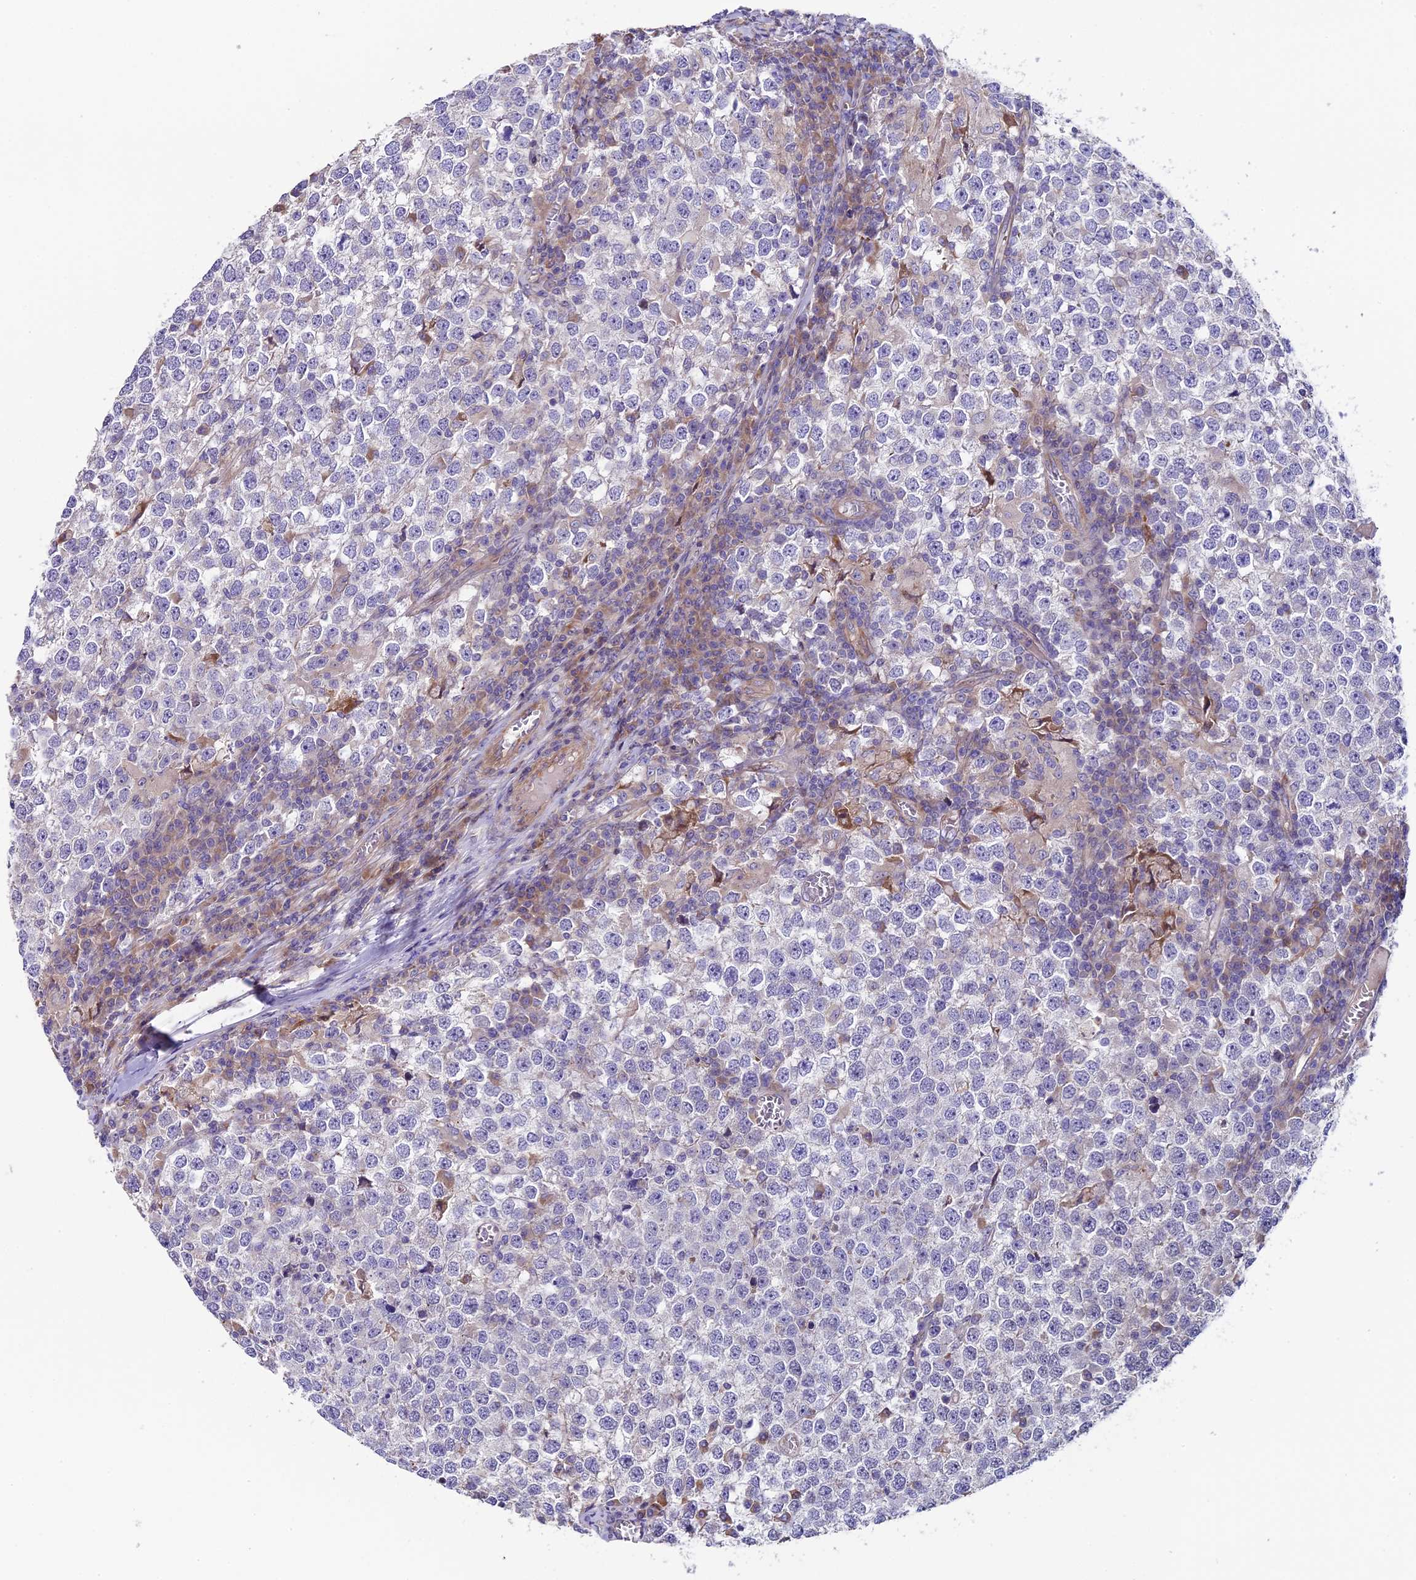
{"staining": {"intensity": "negative", "quantity": "none", "location": "none"}, "tissue": "testis cancer", "cell_type": "Tumor cells", "image_type": "cancer", "snomed": [{"axis": "morphology", "description": "Seminoma, NOS"}, {"axis": "topography", "description": "Testis"}], "caption": "Immunohistochemistry of human testis seminoma demonstrates no positivity in tumor cells.", "gene": "PIGU", "patient": {"sex": "male", "age": 65}}